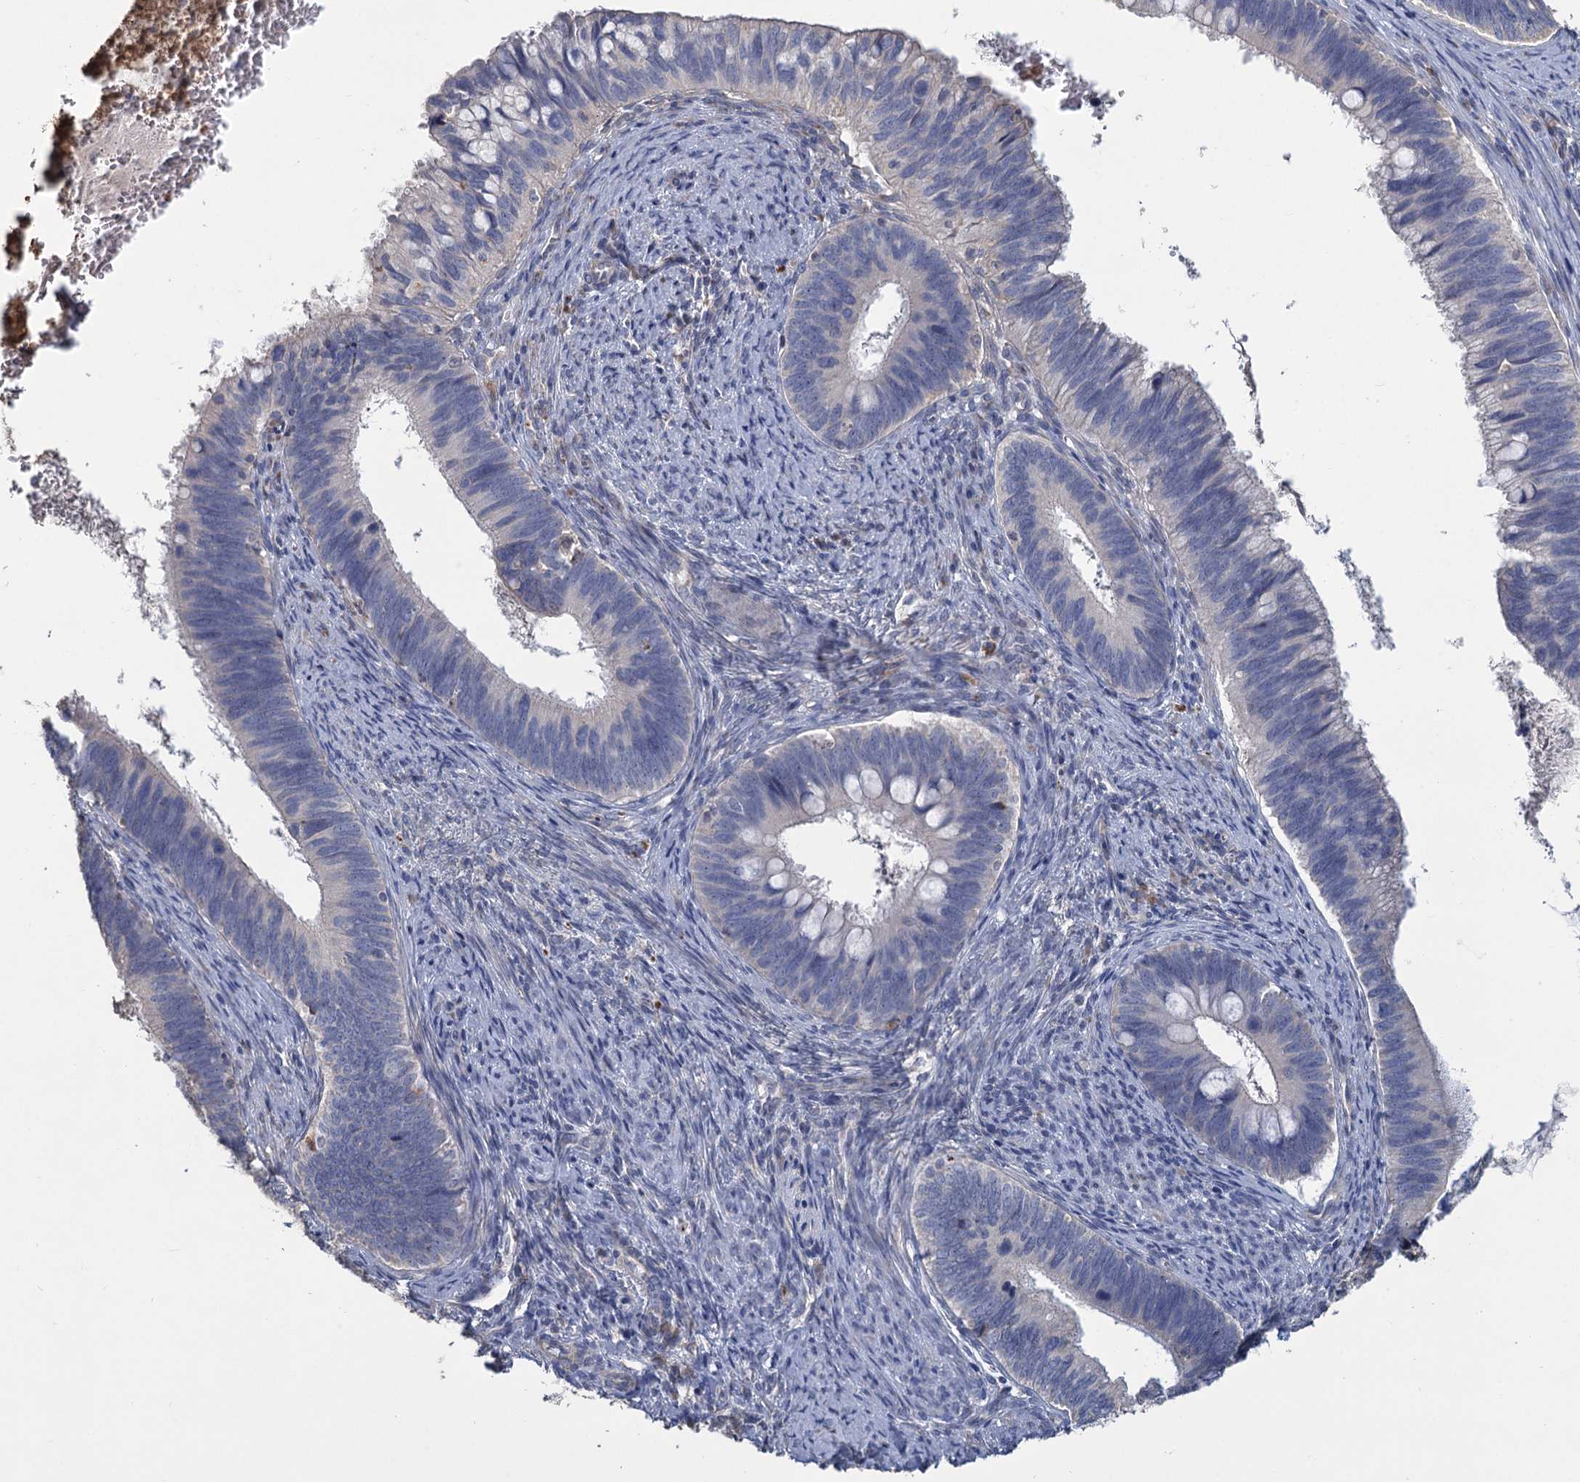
{"staining": {"intensity": "negative", "quantity": "none", "location": "none"}, "tissue": "cervical cancer", "cell_type": "Tumor cells", "image_type": "cancer", "snomed": [{"axis": "morphology", "description": "Adenocarcinoma, NOS"}, {"axis": "topography", "description": "Cervix"}], "caption": "An IHC histopathology image of cervical adenocarcinoma is shown. There is no staining in tumor cells of cervical adenocarcinoma.", "gene": "HES2", "patient": {"sex": "female", "age": 42}}